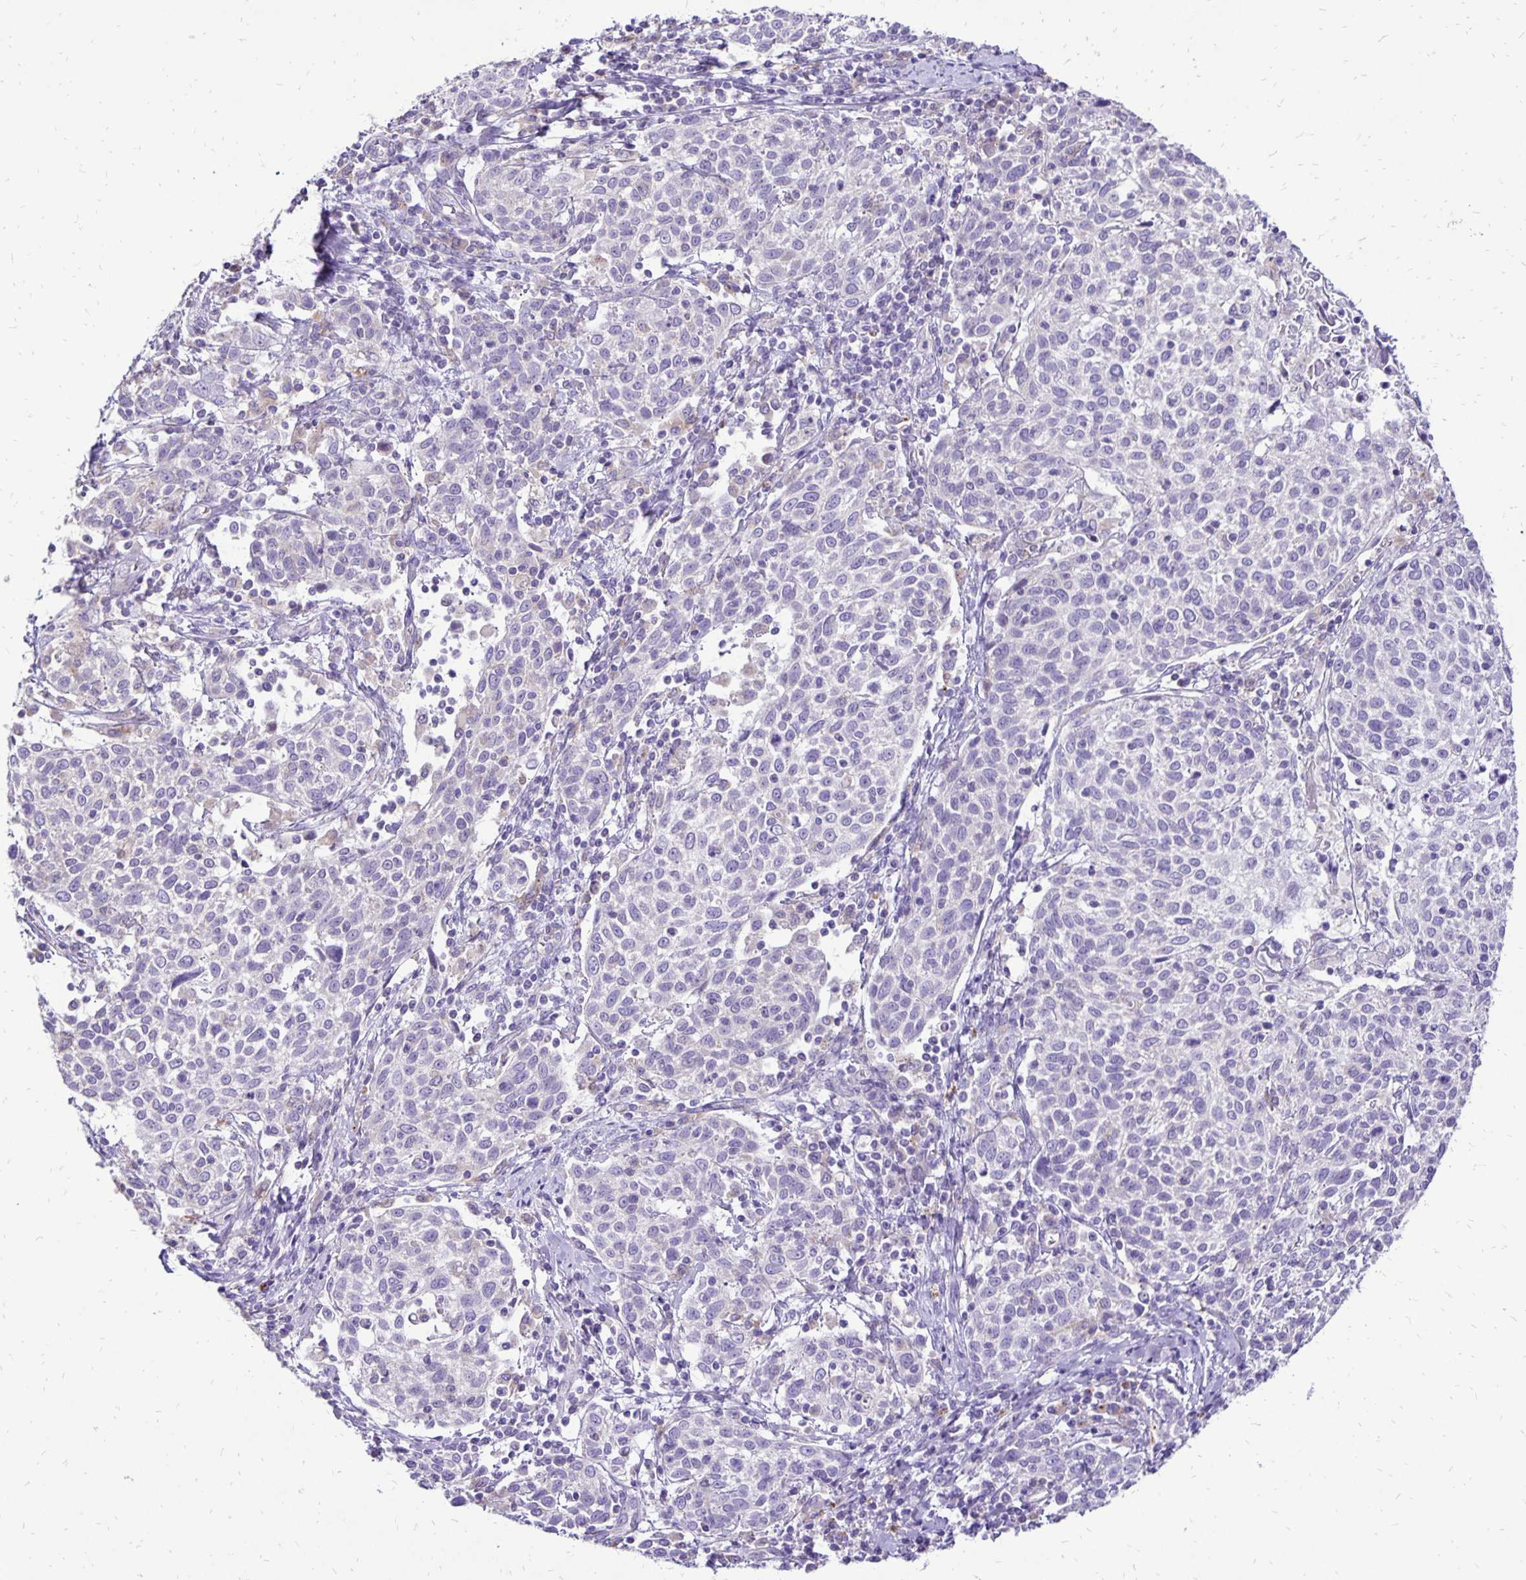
{"staining": {"intensity": "negative", "quantity": "none", "location": "none"}, "tissue": "cervical cancer", "cell_type": "Tumor cells", "image_type": "cancer", "snomed": [{"axis": "morphology", "description": "Squamous cell carcinoma, NOS"}, {"axis": "topography", "description": "Cervix"}], "caption": "Tumor cells show no significant staining in cervical cancer (squamous cell carcinoma).", "gene": "EIF5A", "patient": {"sex": "female", "age": 61}}